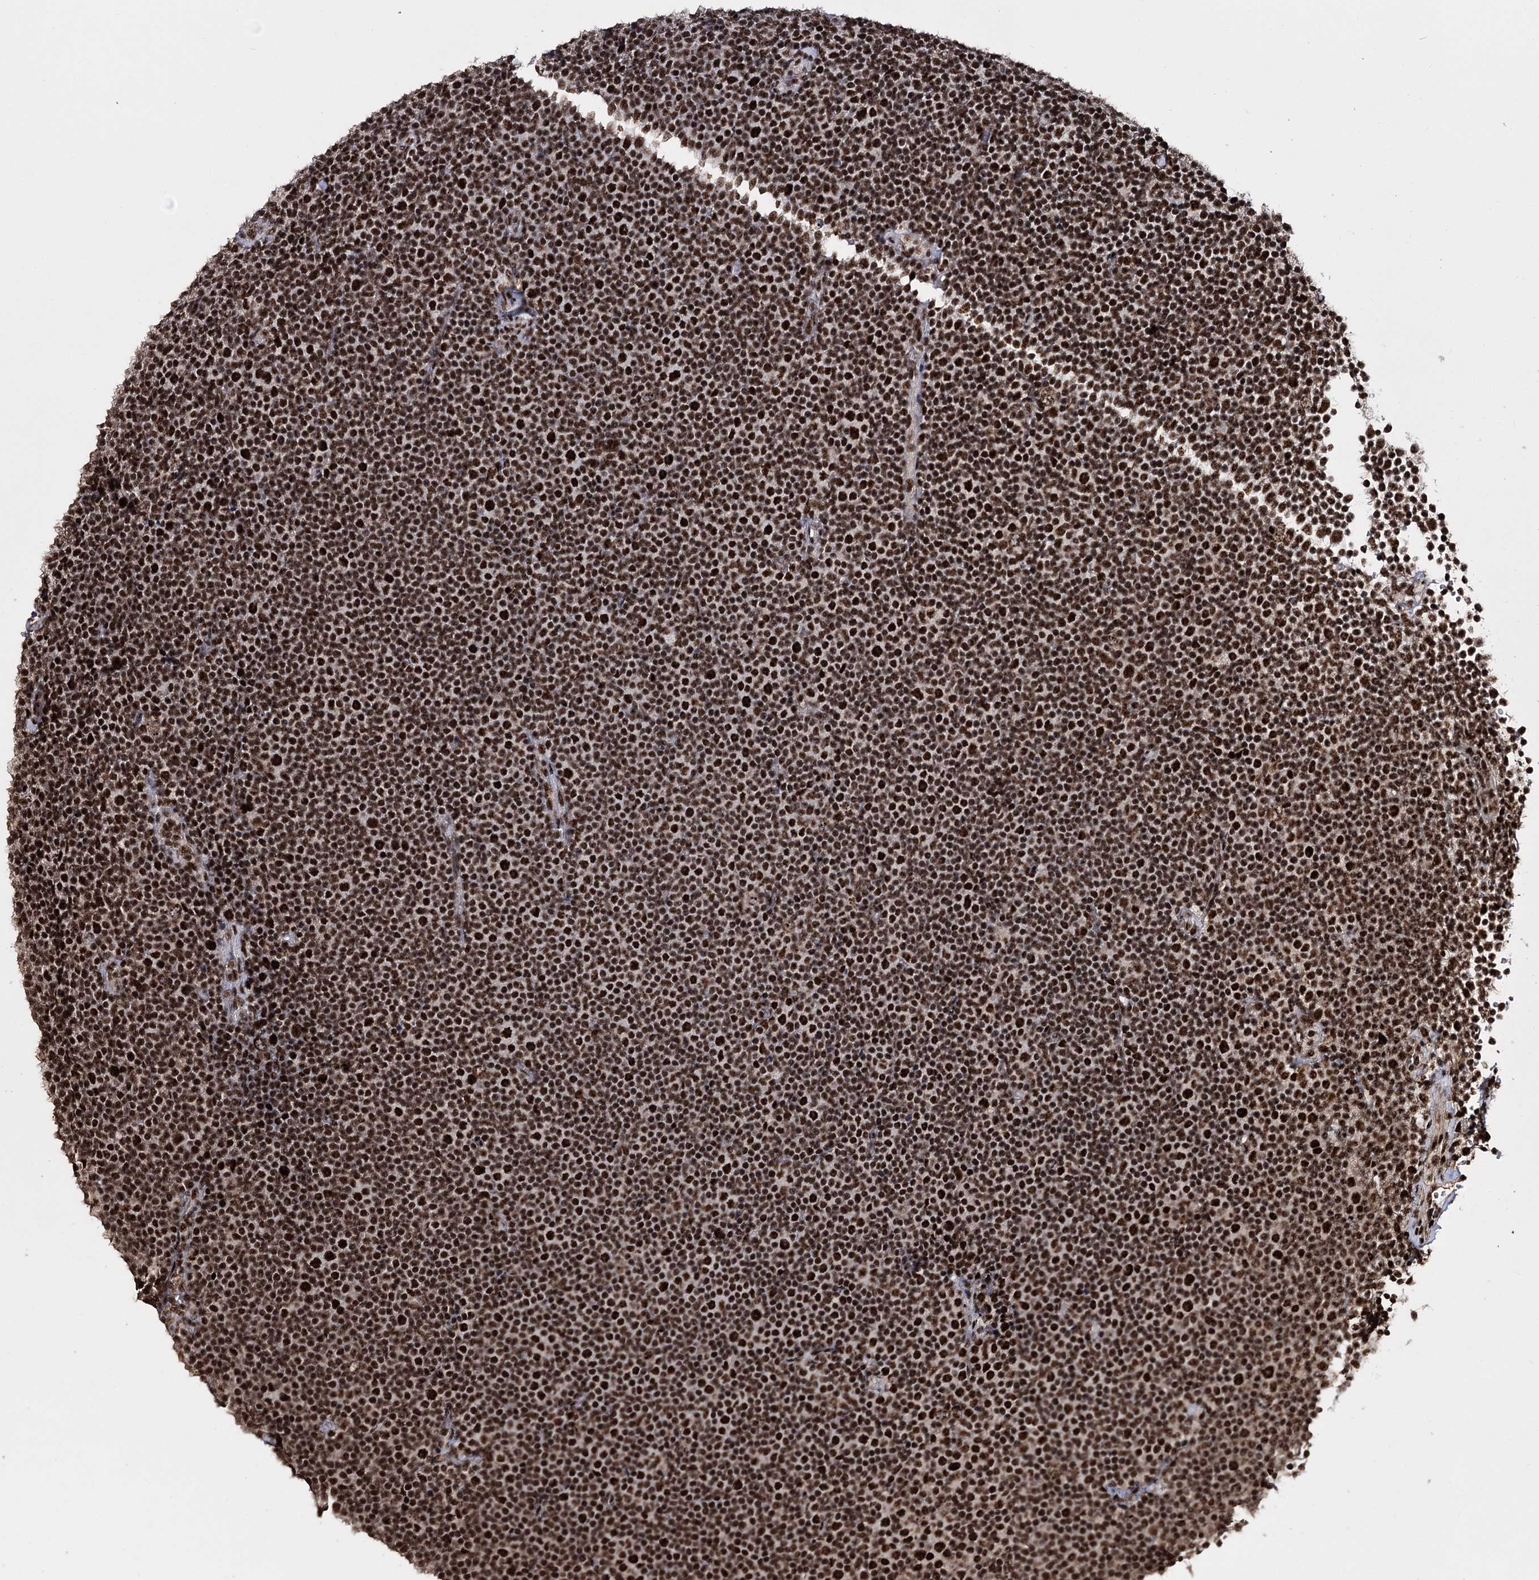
{"staining": {"intensity": "strong", "quantity": ">75%", "location": "nuclear"}, "tissue": "lymphoma", "cell_type": "Tumor cells", "image_type": "cancer", "snomed": [{"axis": "morphology", "description": "Malignant lymphoma, non-Hodgkin's type, Low grade"}, {"axis": "topography", "description": "Lymph node"}], "caption": "Human lymphoma stained with a protein marker demonstrates strong staining in tumor cells.", "gene": "PRPF40A", "patient": {"sex": "female", "age": 67}}